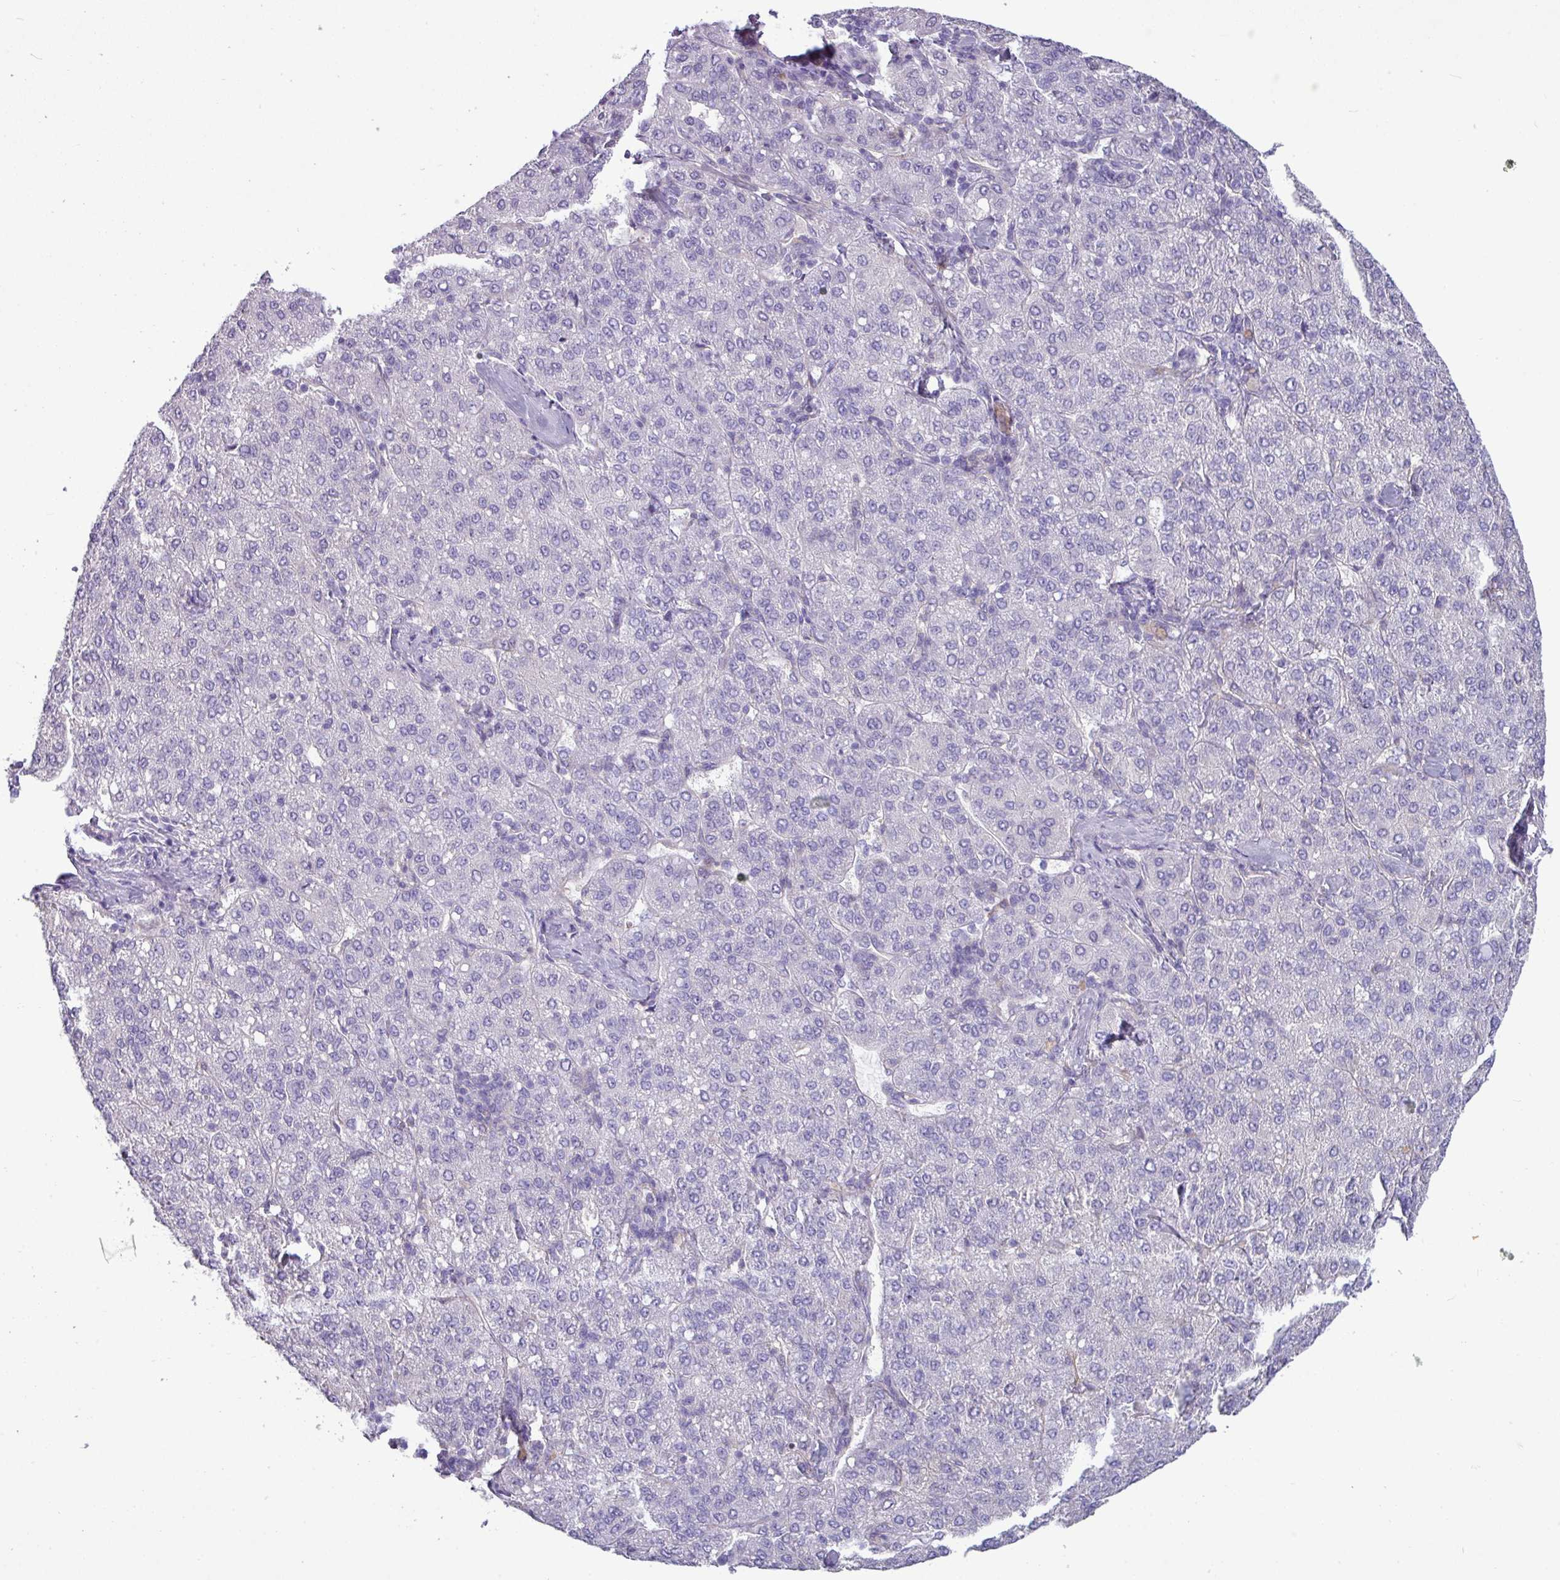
{"staining": {"intensity": "negative", "quantity": "none", "location": "none"}, "tissue": "liver cancer", "cell_type": "Tumor cells", "image_type": "cancer", "snomed": [{"axis": "morphology", "description": "Carcinoma, Hepatocellular, NOS"}, {"axis": "topography", "description": "Liver"}], "caption": "This is an IHC micrograph of hepatocellular carcinoma (liver). There is no positivity in tumor cells.", "gene": "KIRREL3", "patient": {"sex": "male", "age": 65}}